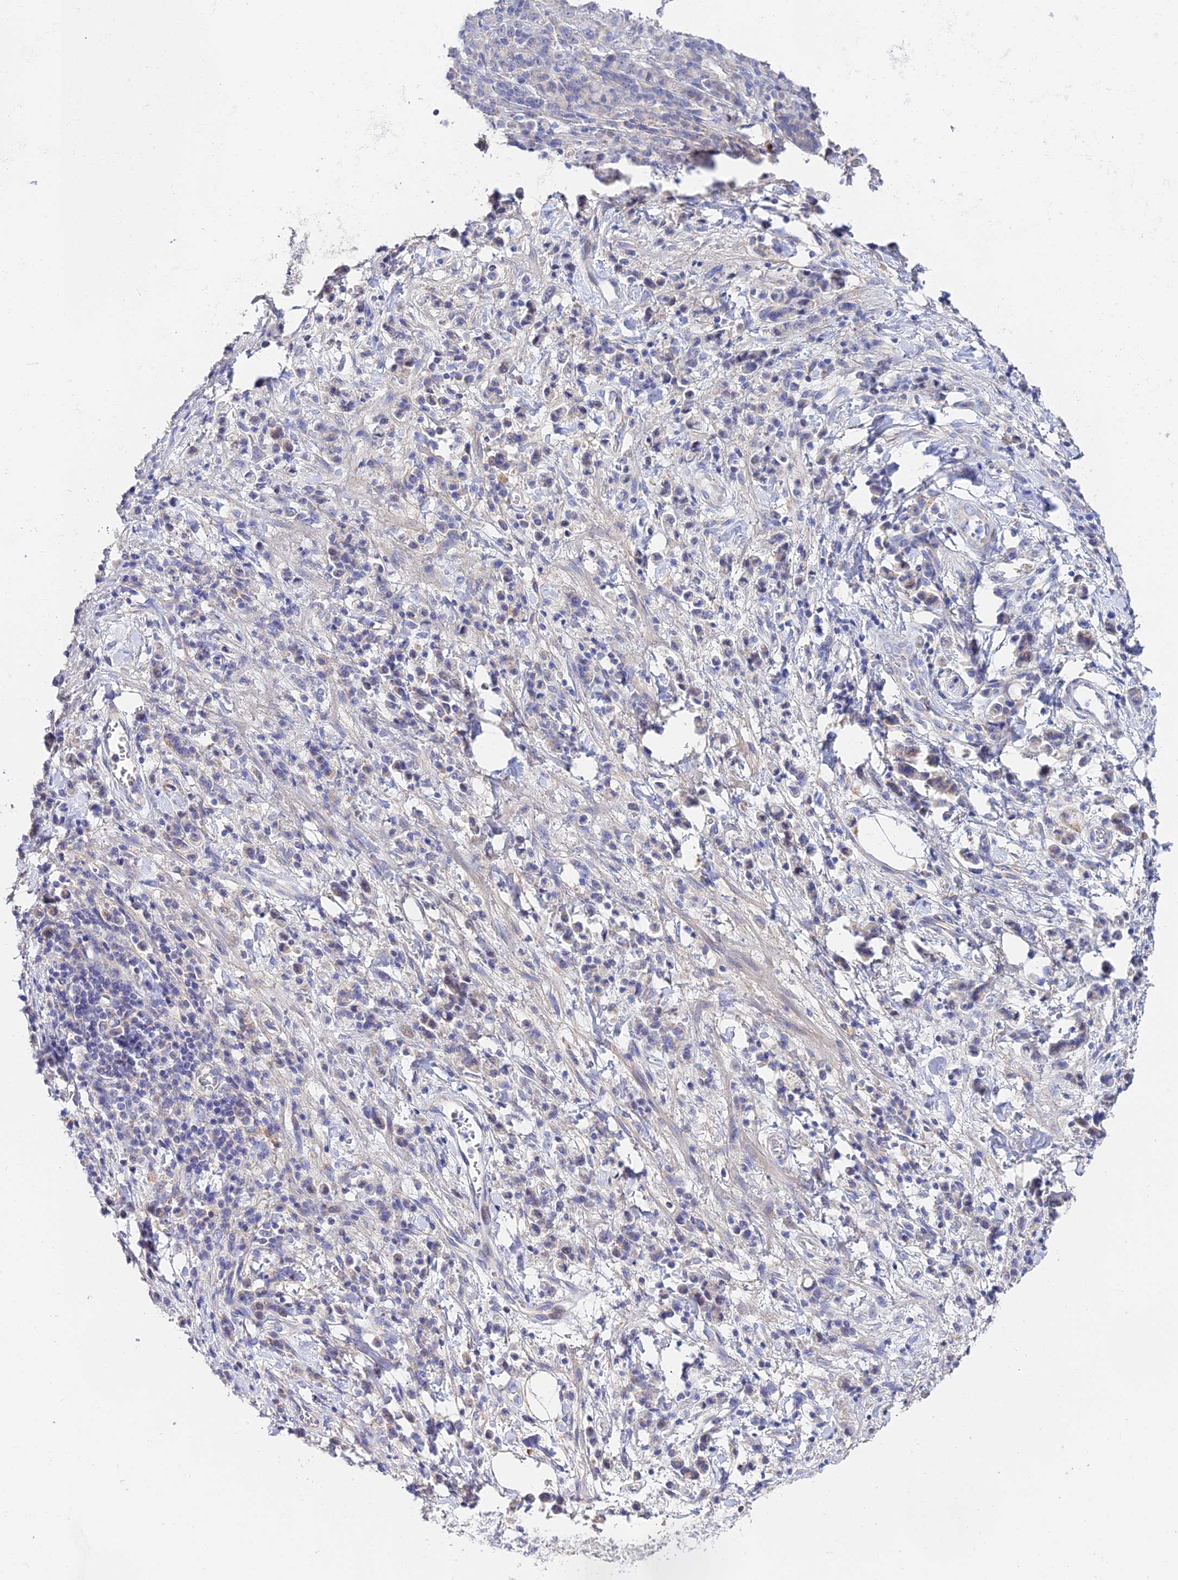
{"staining": {"intensity": "negative", "quantity": "none", "location": "none"}, "tissue": "stomach cancer", "cell_type": "Tumor cells", "image_type": "cancer", "snomed": [{"axis": "morphology", "description": "Adenocarcinoma, NOS"}, {"axis": "topography", "description": "Stomach"}], "caption": "A high-resolution micrograph shows immunohistochemistry (IHC) staining of stomach cancer, which reveals no significant expression in tumor cells.", "gene": "PPP2R2C", "patient": {"sex": "male", "age": 76}}